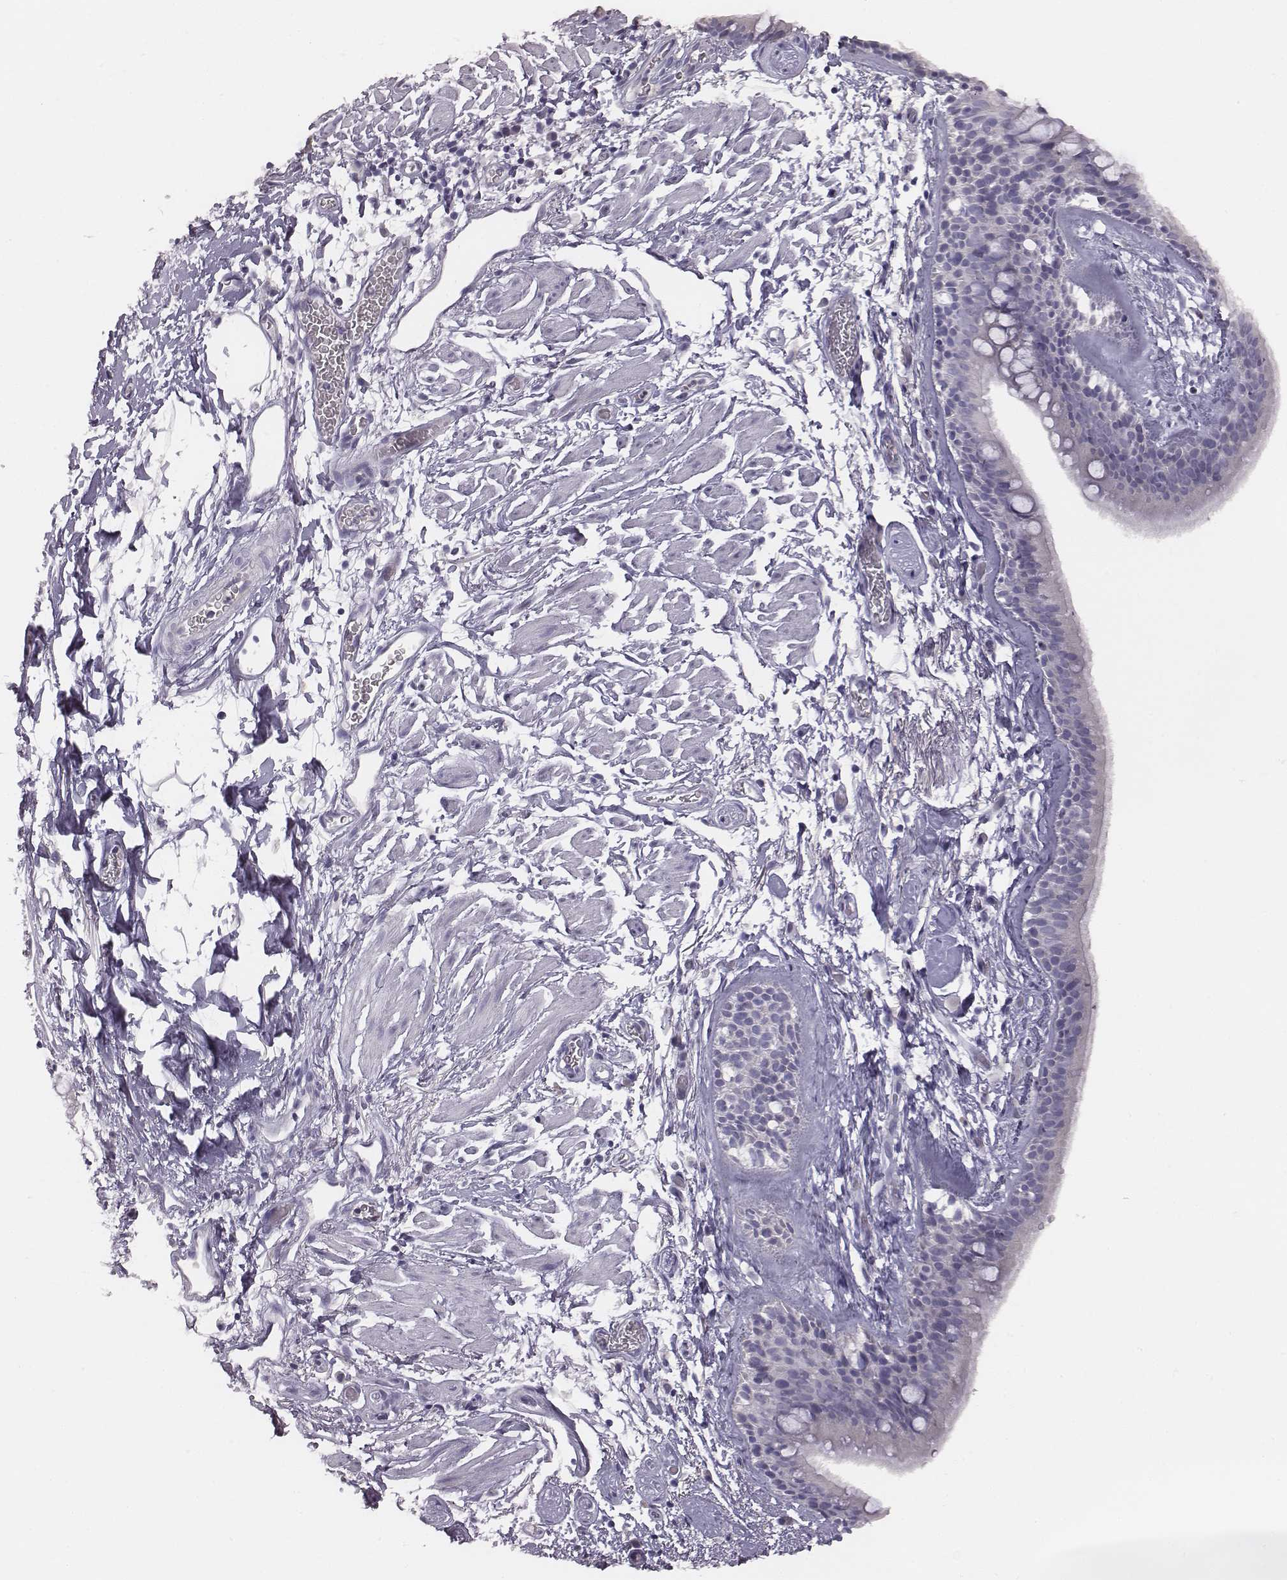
{"staining": {"intensity": "negative", "quantity": "none", "location": "none"}, "tissue": "bronchus", "cell_type": "Respiratory epithelial cells", "image_type": "normal", "snomed": [{"axis": "morphology", "description": "Normal tissue, NOS"}, {"axis": "topography", "description": "Cartilage tissue"}, {"axis": "topography", "description": "Bronchus"}], "caption": "Immunohistochemistry (IHC) histopathology image of unremarkable human bronchus stained for a protein (brown), which exhibits no positivity in respiratory epithelial cells. (DAB immunohistochemistry, high magnification).", "gene": "ENSG00000290147", "patient": {"sex": "male", "age": 58}}